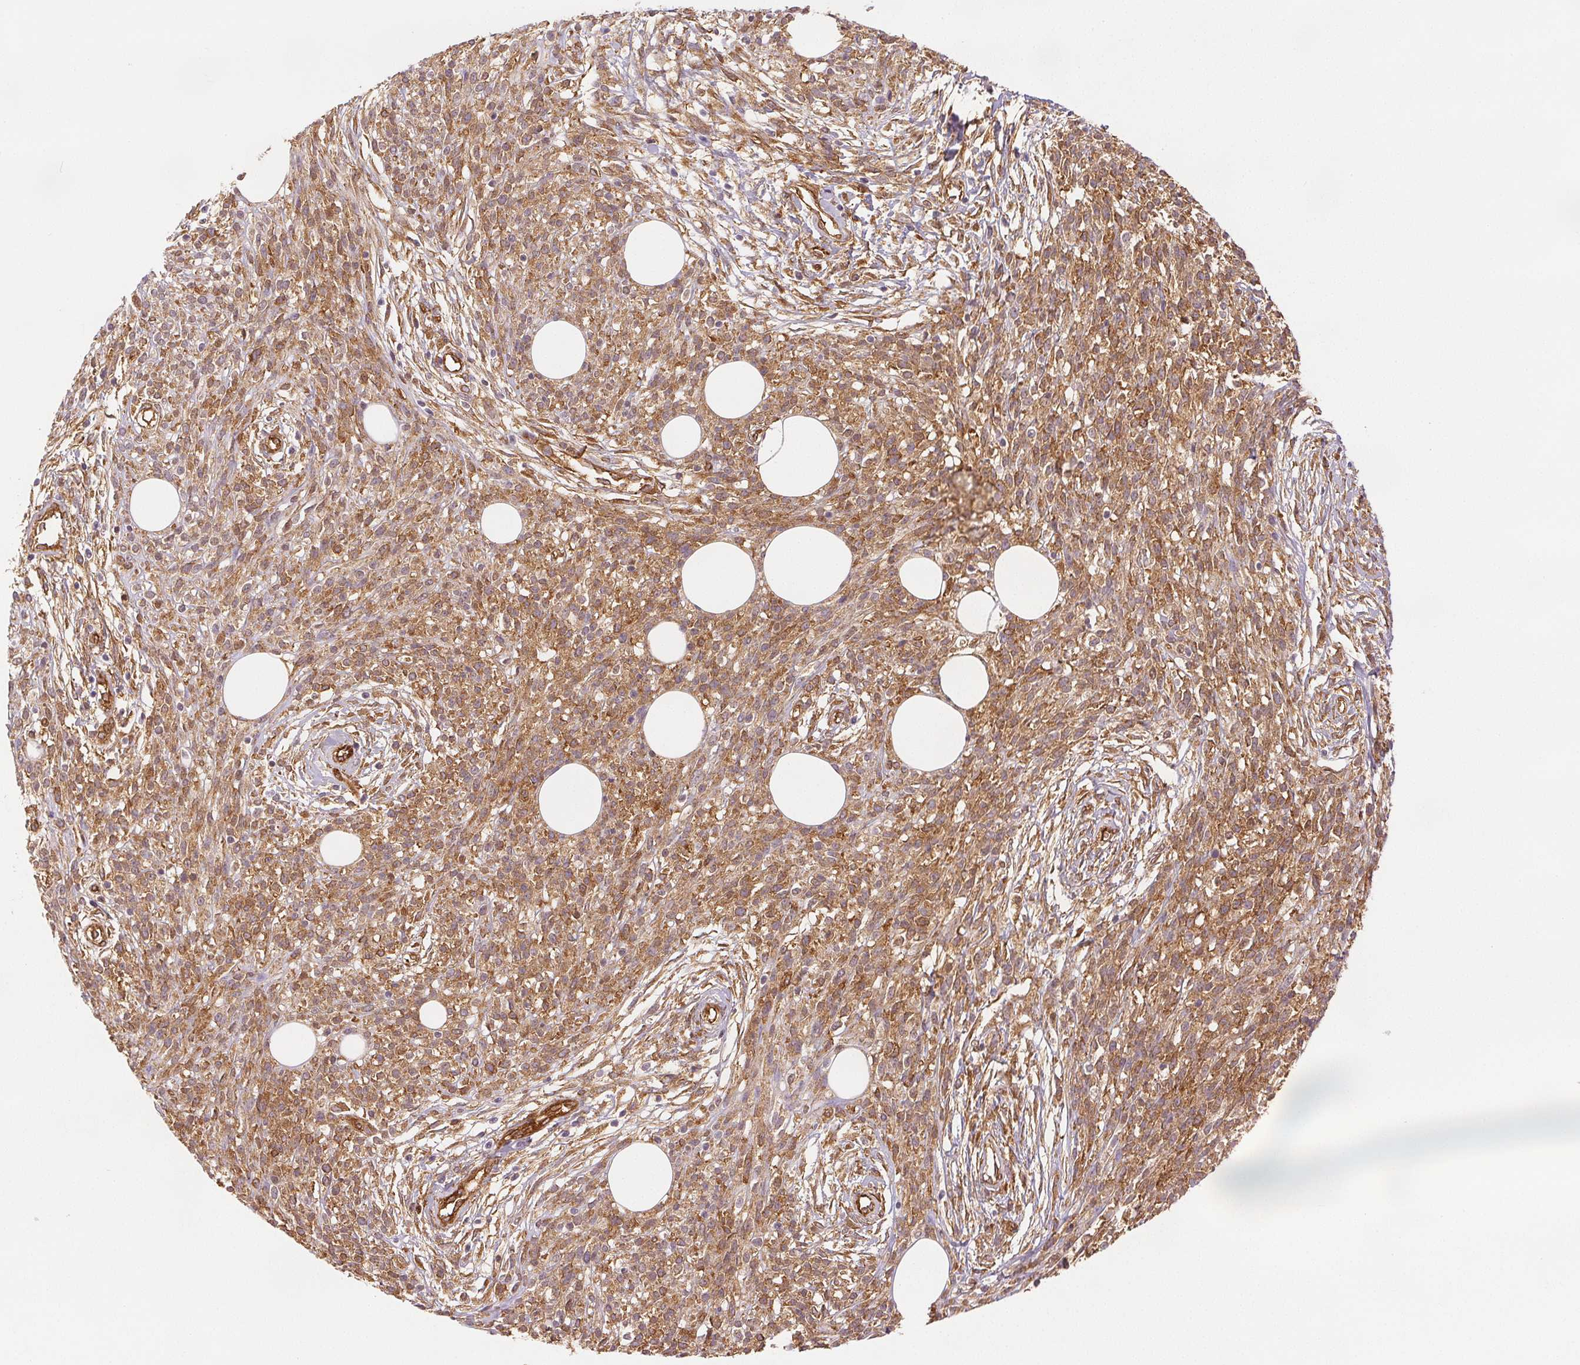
{"staining": {"intensity": "moderate", "quantity": ">75%", "location": "cytoplasmic/membranous"}, "tissue": "melanoma", "cell_type": "Tumor cells", "image_type": "cancer", "snomed": [{"axis": "morphology", "description": "Malignant melanoma, NOS"}, {"axis": "topography", "description": "Skin"}, {"axis": "topography", "description": "Skin of trunk"}], "caption": "Protein staining of melanoma tissue demonstrates moderate cytoplasmic/membranous positivity in about >75% of tumor cells.", "gene": "DIAPH2", "patient": {"sex": "male", "age": 74}}